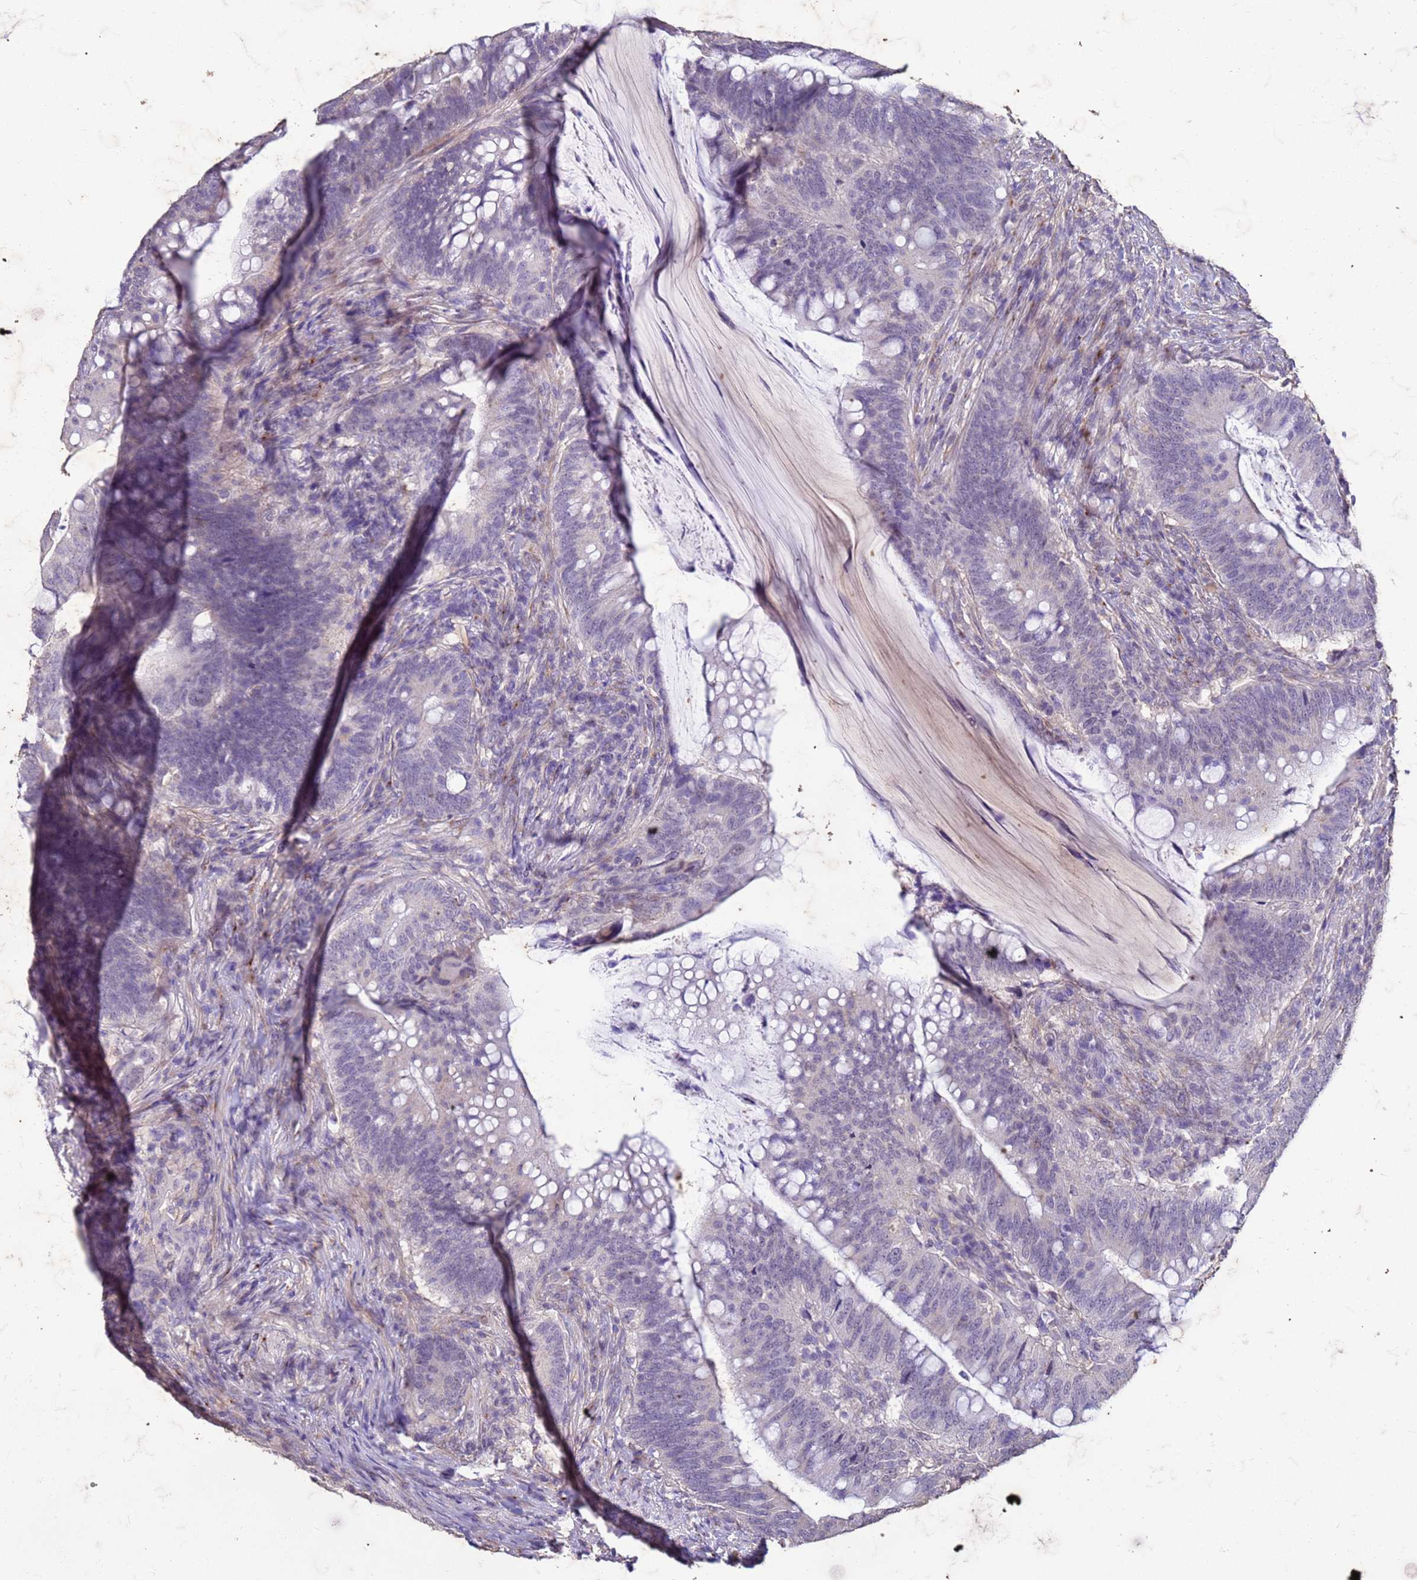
{"staining": {"intensity": "weak", "quantity": "<25%", "location": "nuclear"}, "tissue": "colorectal cancer", "cell_type": "Tumor cells", "image_type": "cancer", "snomed": [{"axis": "morphology", "description": "Adenocarcinoma, NOS"}, {"axis": "topography", "description": "Colon"}], "caption": "DAB (3,3'-diaminobenzidine) immunohistochemical staining of human colorectal adenocarcinoma shows no significant expression in tumor cells.", "gene": "SLC25A15", "patient": {"sex": "female", "age": 66}}